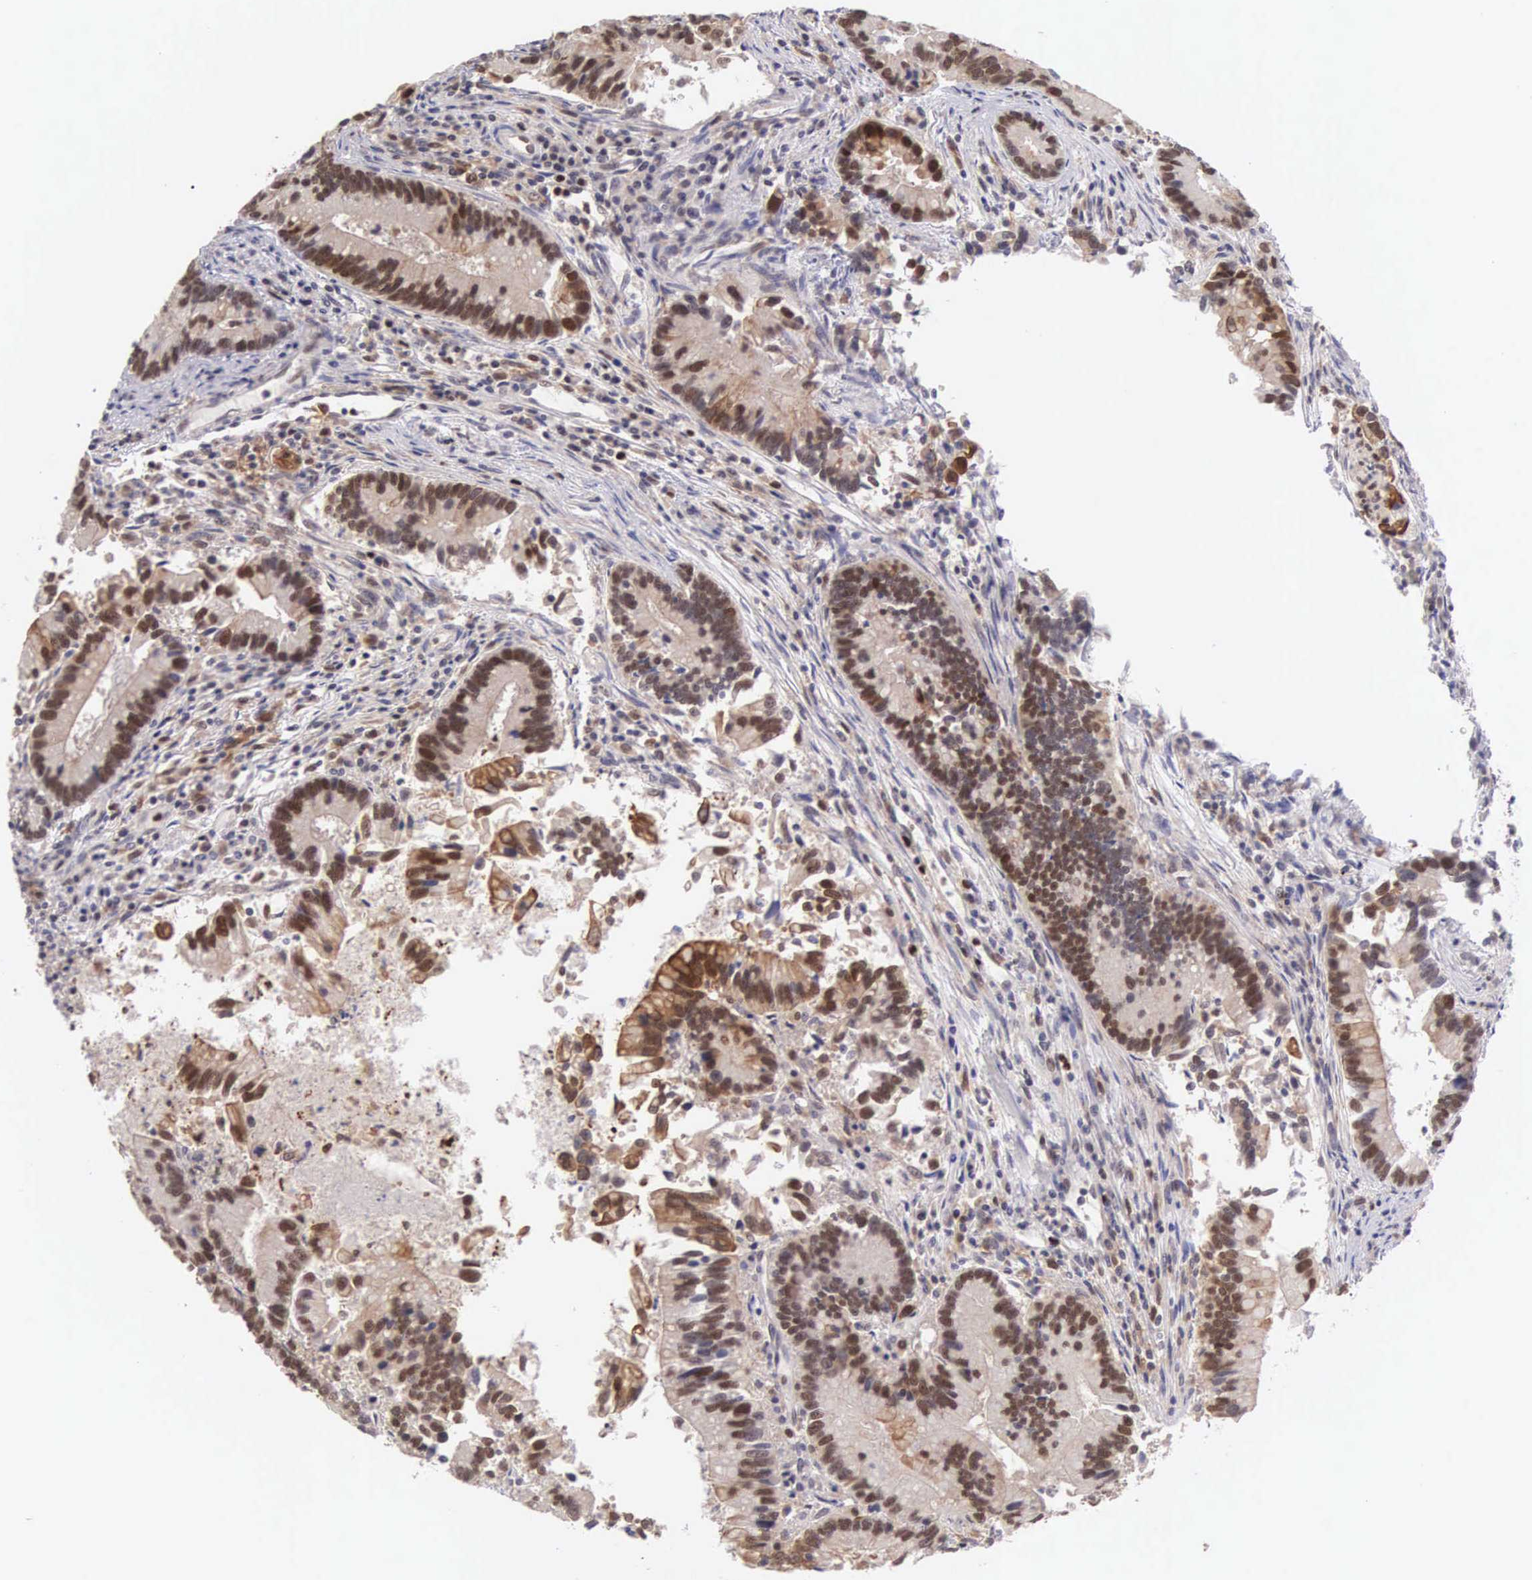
{"staining": {"intensity": "moderate", "quantity": ">75%", "location": "cytoplasmic/membranous,nuclear"}, "tissue": "colorectal cancer", "cell_type": "Tumor cells", "image_type": "cancer", "snomed": [{"axis": "morphology", "description": "Adenocarcinoma, NOS"}, {"axis": "topography", "description": "Rectum"}], "caption": "The immunohistochemical stain shows moderate cytoplasmic/membranous and nuclear staining in tumor cells of colorectal adenocarcinoma tissue.", "gene": "GRK3", "patient": {"sex": "female", "age": 81}}